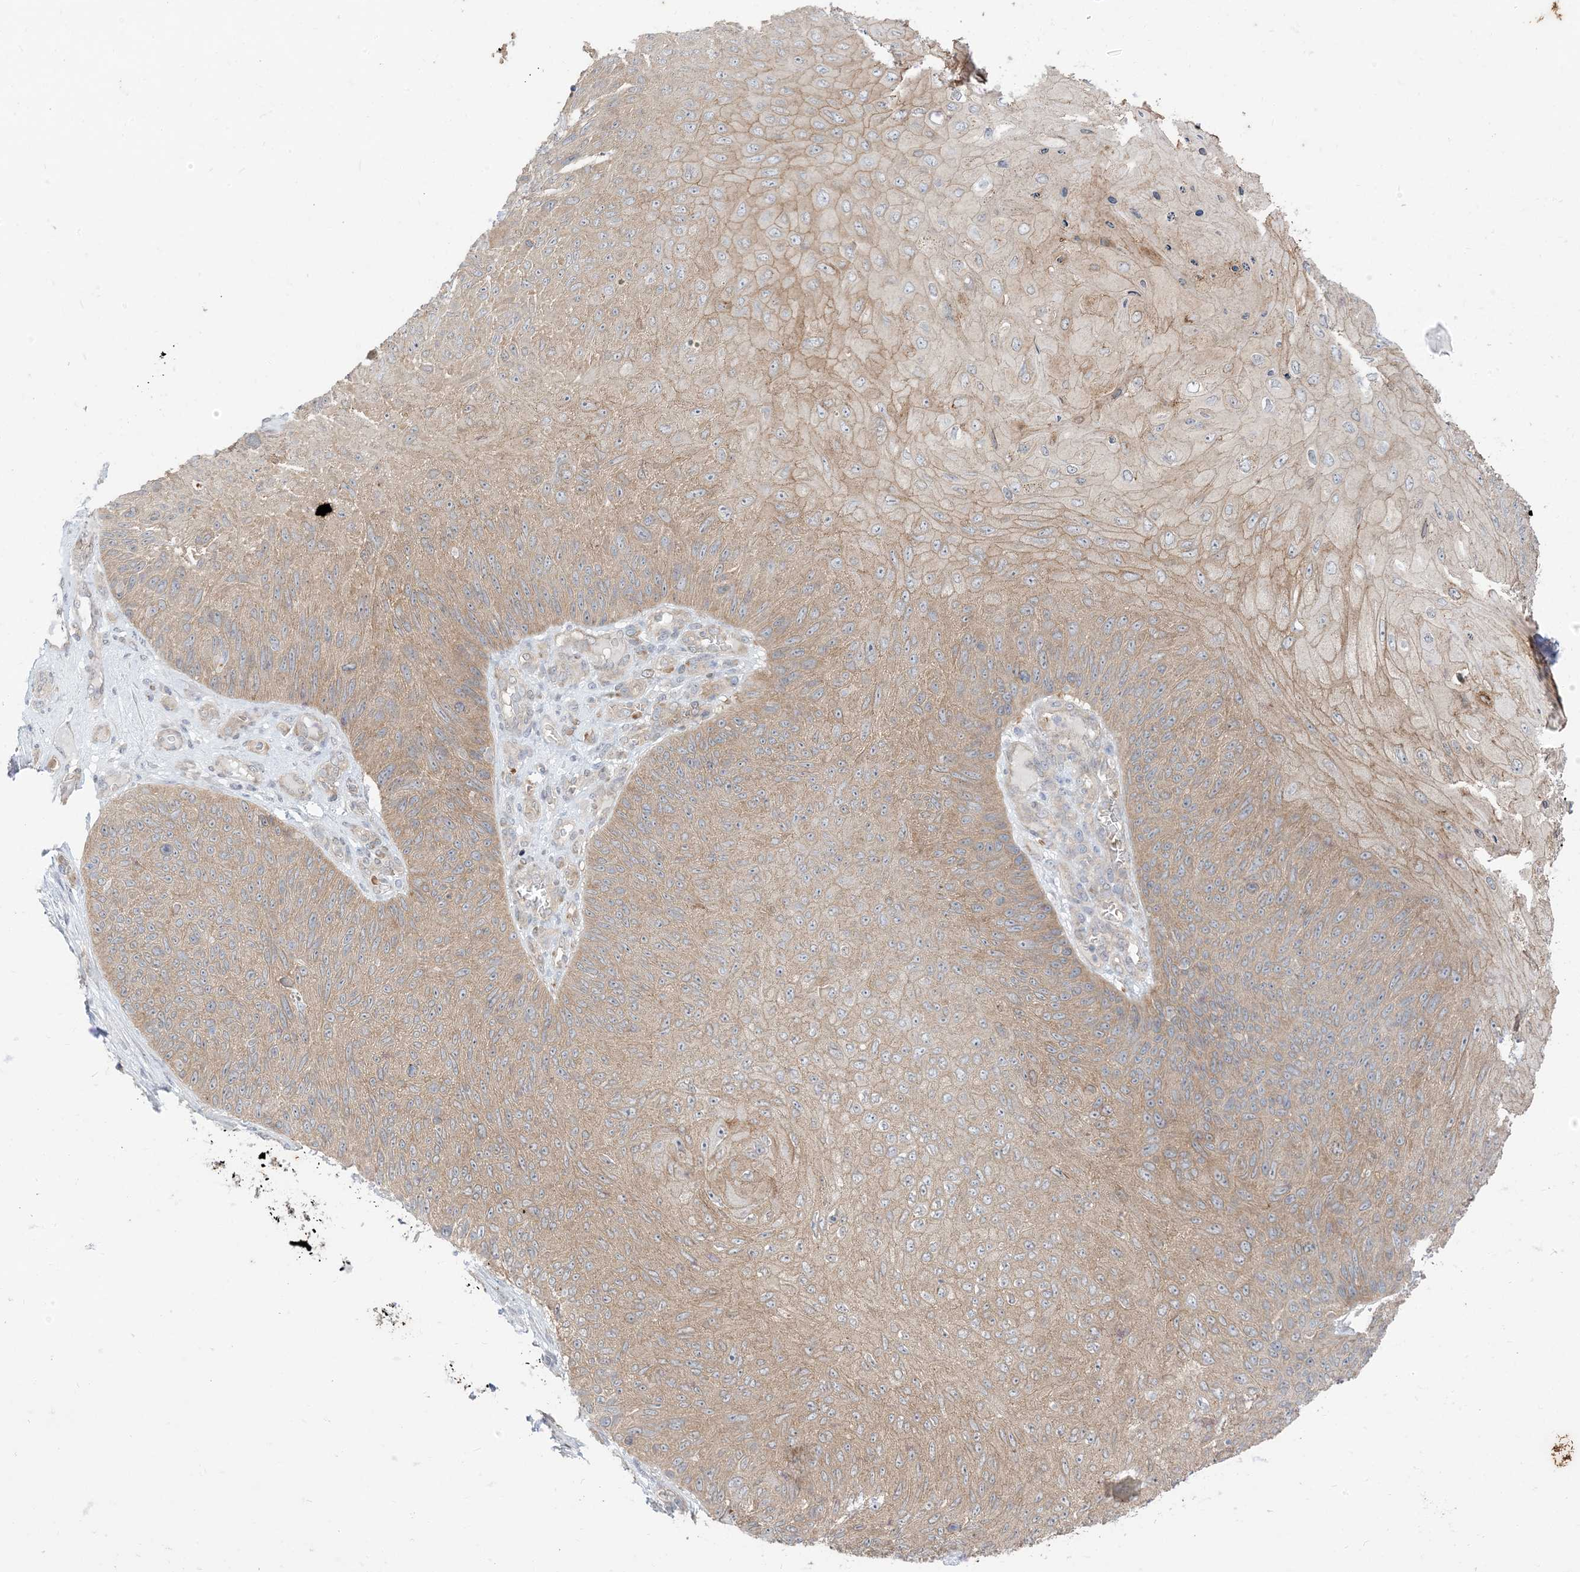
{"staining": {"intensity": "weak", "quantity": ">75%", "location": "cytoplasmic/membranous"}, "tissue": "skin cancer", "cell_type": "Tumor cells", "image_type": "cancer", "snomed": [{"axis": "morphology", "description": "Squamous cell carcinoma, NOS"}, {"axis": "topography", "description": "Skin"}], "caption": "A histopathology image of skin squamous cell carcinoma stained for a protein demonstrates weak cytoplasmic/membranous brown staining in tumor cells.", "gene": "RIN1", "patient": {"sex": "female", "age": 88}}